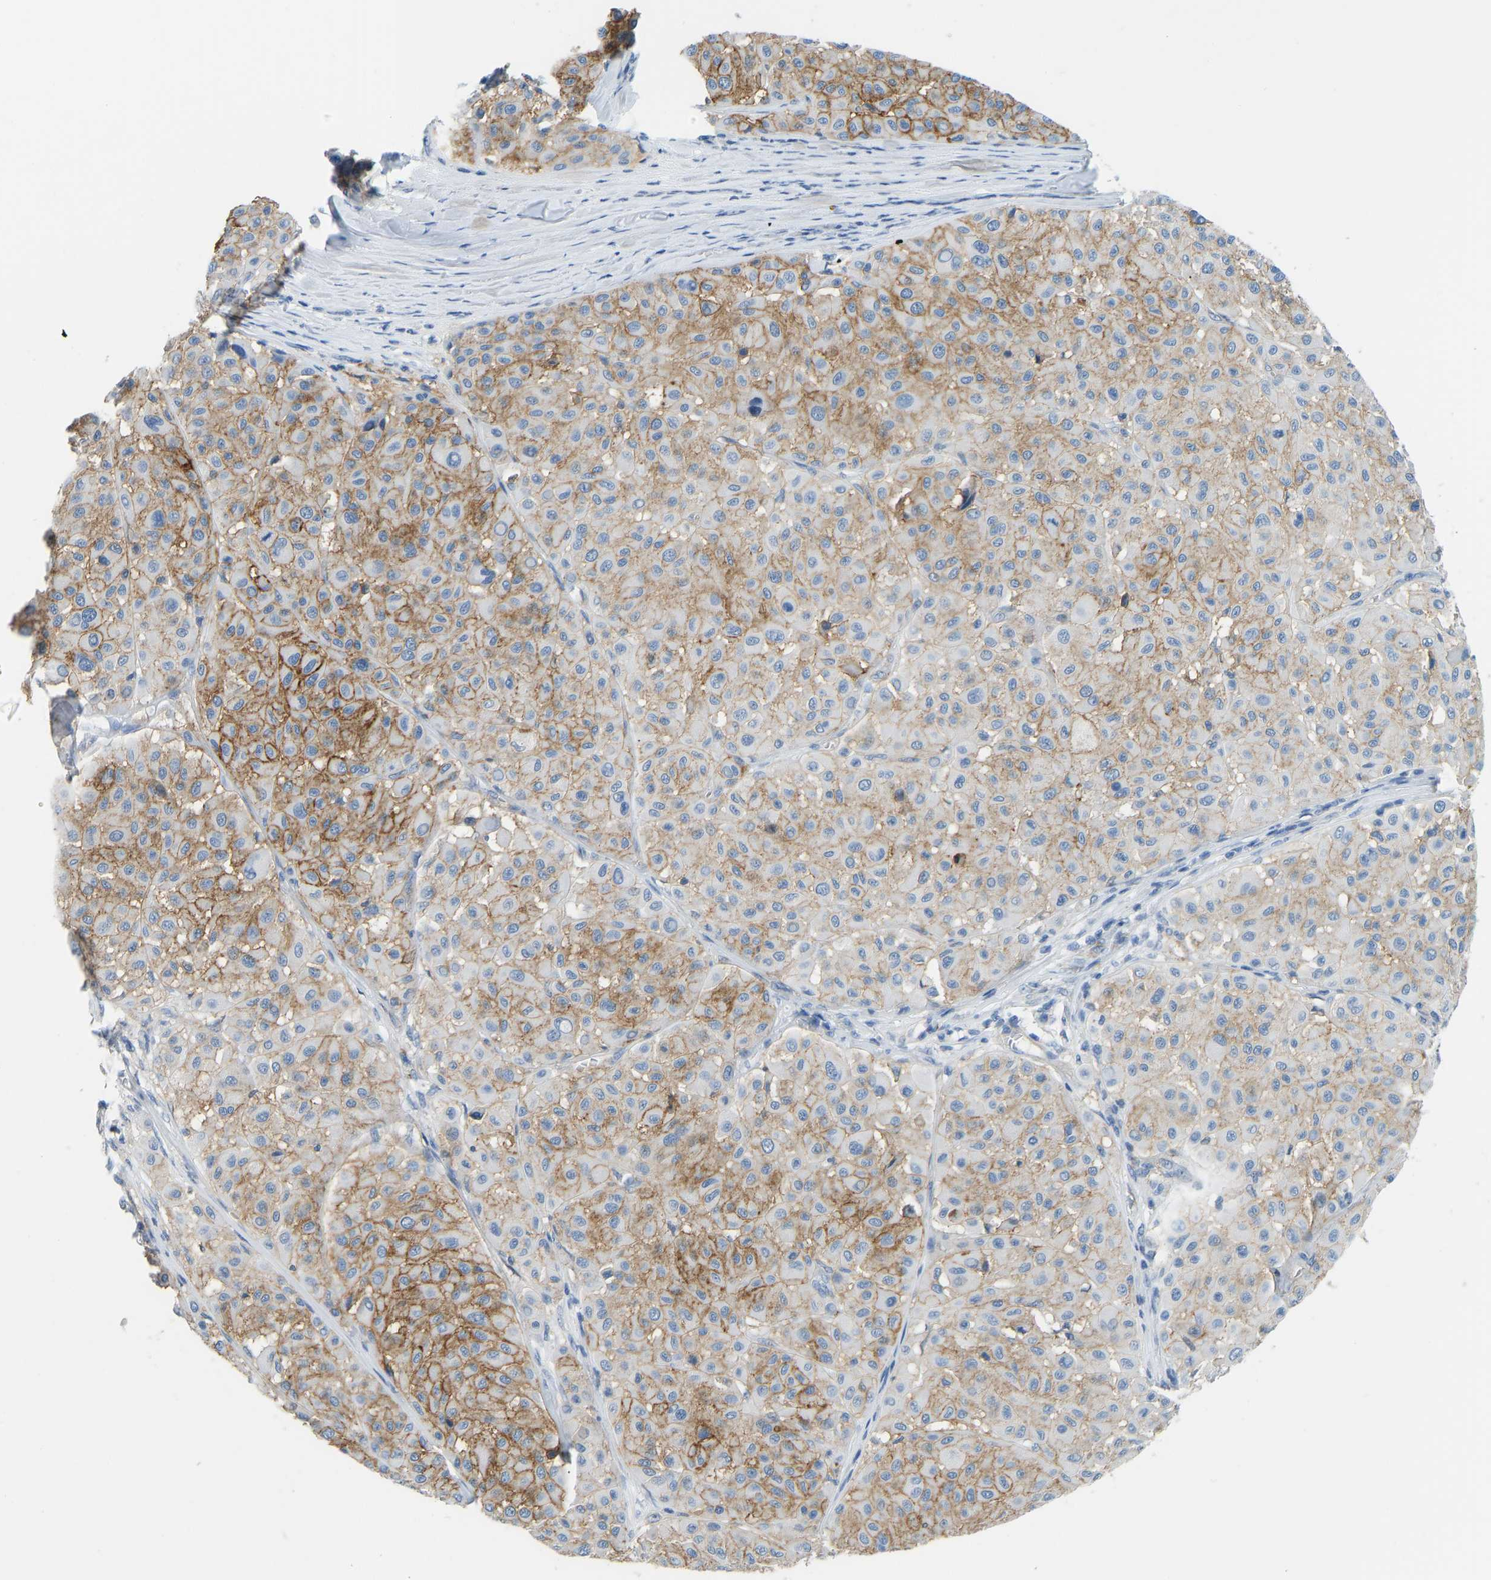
{"staining": {"intensity": "moderate", "quantity": ">75%", "location": "cytoplasmic/membranous"}, "tissue": "melanoma", "cell_type": "Tumor cells", "image_type": "cancer", "snomed": [{"axis": "morphology", "description": "Malignant melanoma, Metastatic site"}, {"axis": "topography", "description": "Soft tissue"}], "caption": "Protein expression analysis of human malignant melanoma (metastatic site) reveals moderate cytoplasmic/membranous positivity in about >75% of tumor cells. (Stains: DAB (3,3'-diaminobenzidine) in brown, nuclei in blue, Microscopy: brightfield microscopy at high magnification).", "gene": "ATP1A1", "patient": {"sex": "male", "age": 41}}